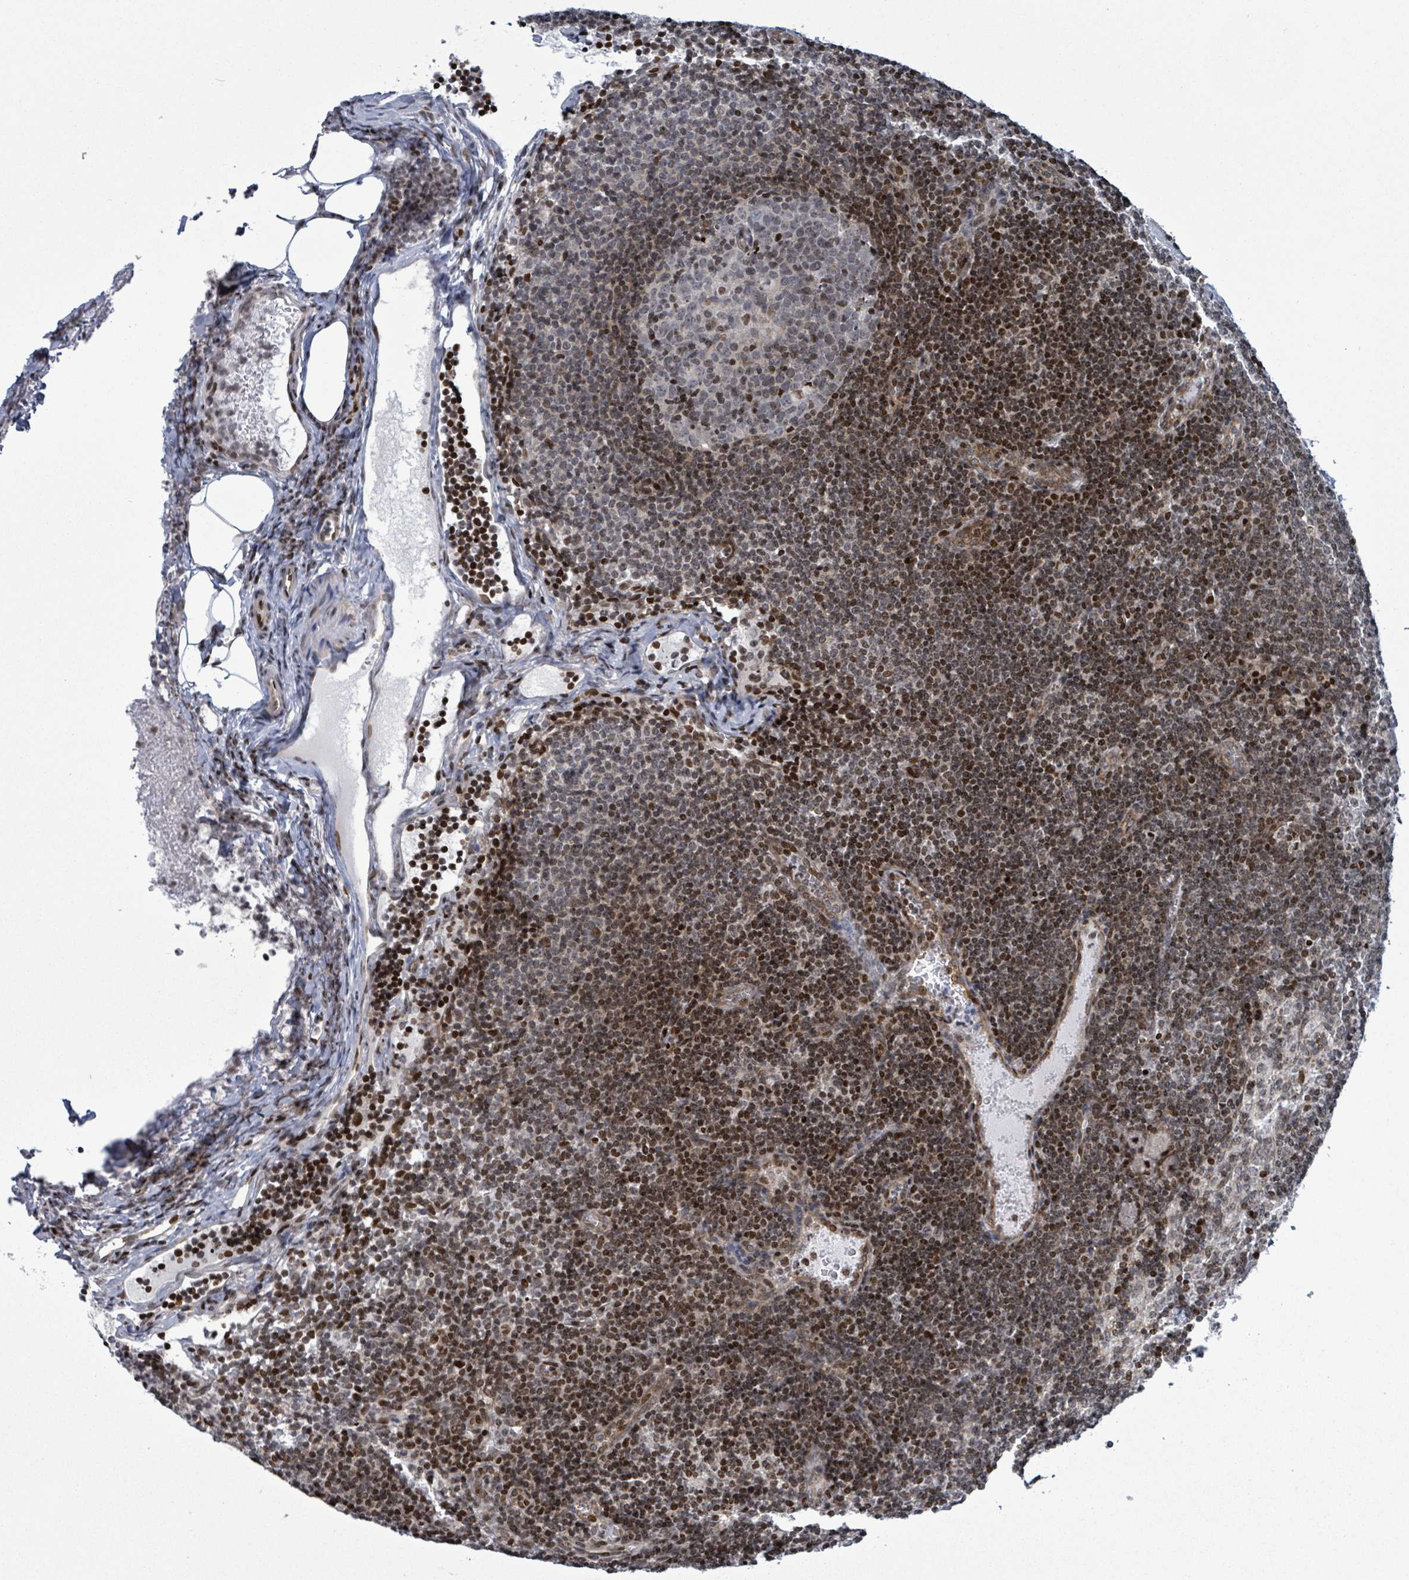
{"staining": {"intensity": "moderate", "quantity": "<25%", "location": "nuclear"}, "tissue": "lymph node", "cell_type": "Germinal center cells", "image_type": "normal", "snomed": [{"axis": "morphology", "description": "Normal tissue, NOS"}, {"axis": "topography", "description": "Lymph node"}], "caption": "Normal lymph node exhibits moderate nuclear staining in approximately <25% of germinal center cells, visualized by immunohistochemistry. Nuclei are stained in blue.", "gene": "FNDC4", "patient": {"sex": "female", "age": 37}}